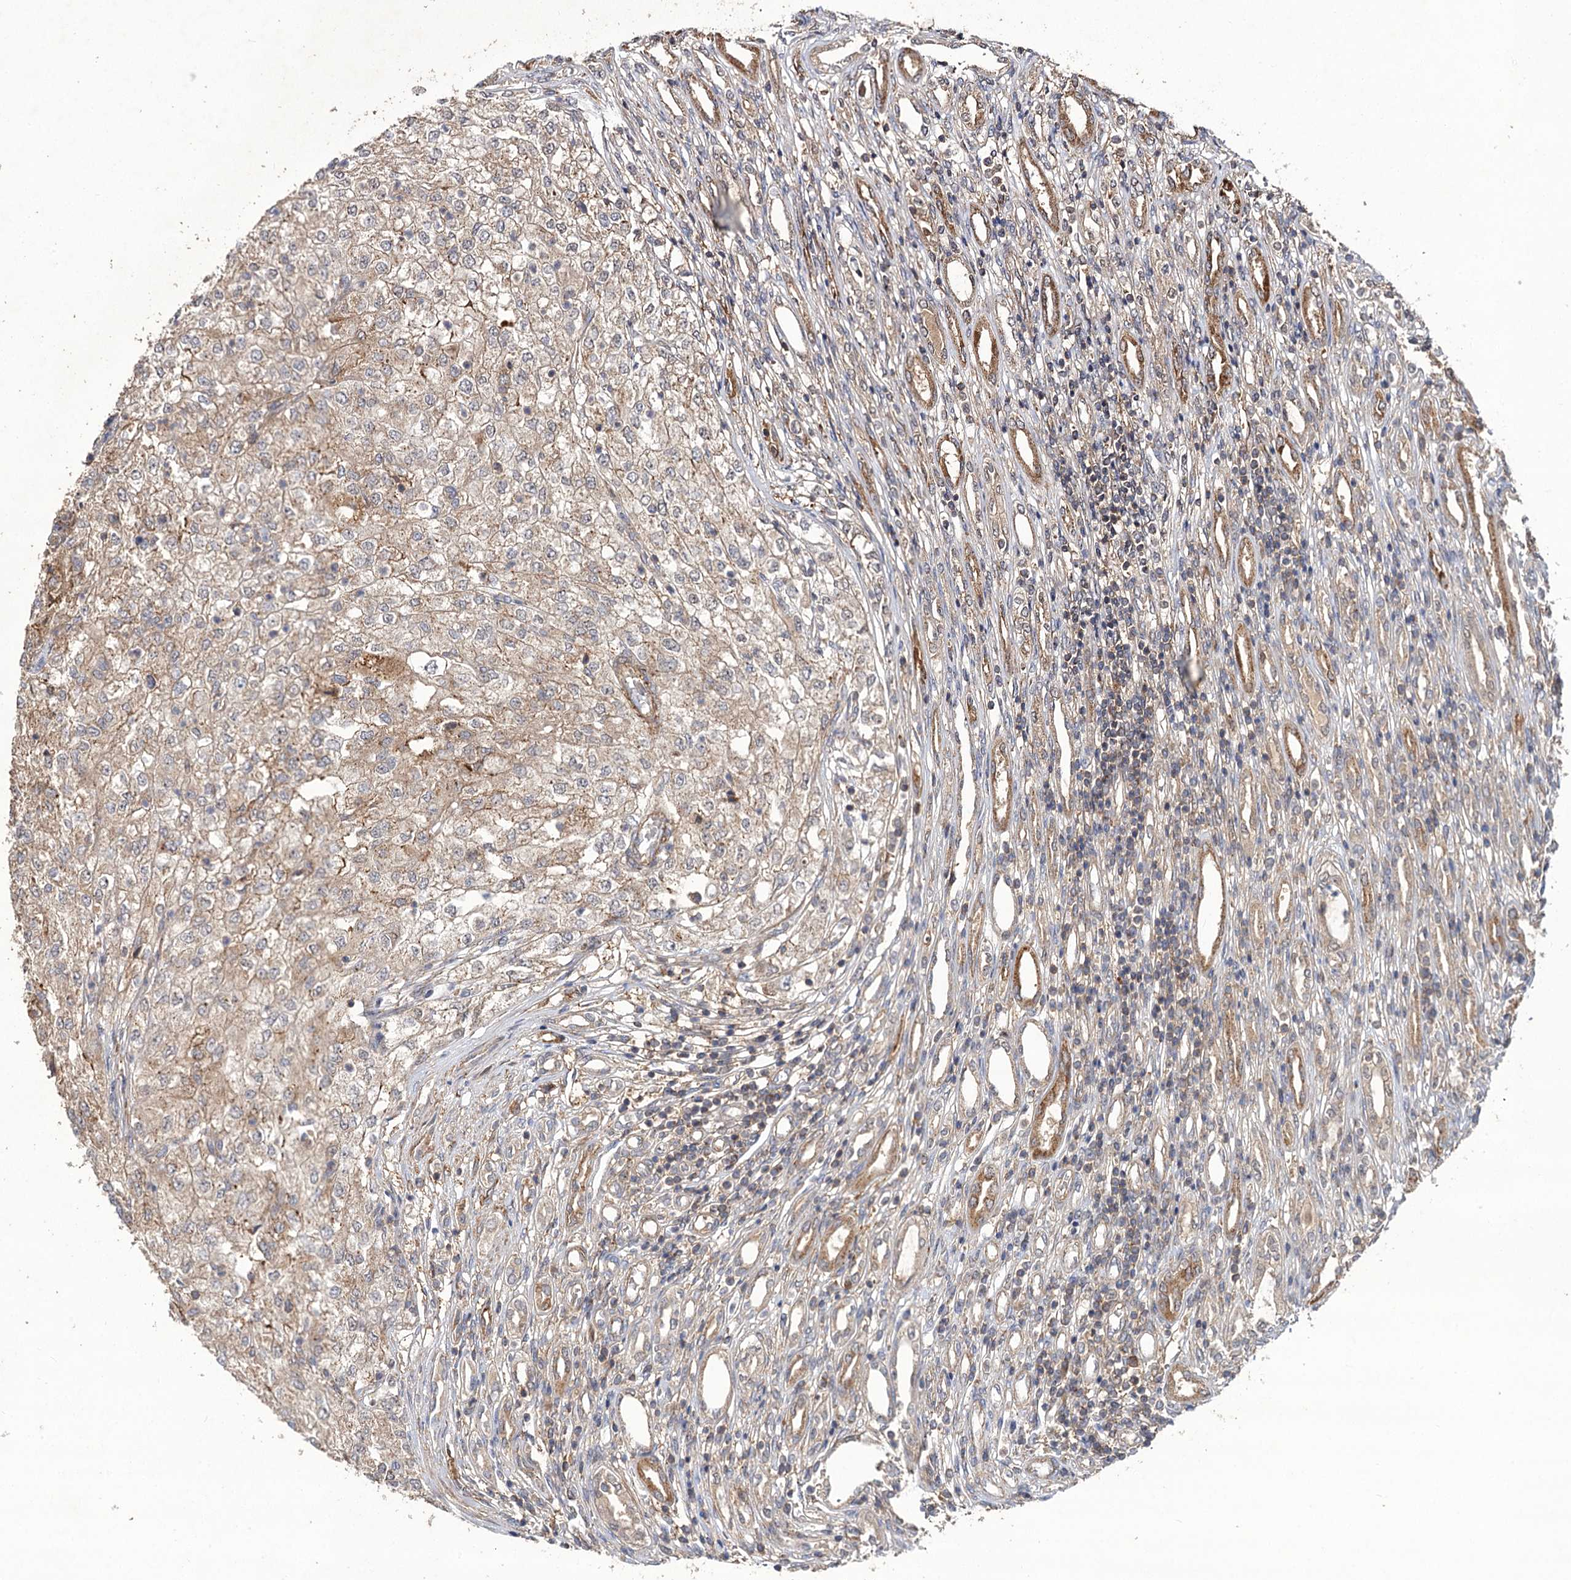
{"staining": {"intensity": "weak", "quantity": ">75%", "location": "cytoplasmic/membranous"}, "tissue": "renal cancer", "cell_type": "Tumor cells", "image_type": "cancer", "snomed": [{"axis": "morphology", "description": "Adenocarcinoma, NOS"}, {"axis": "topography", "description": "Kidney"}], "caption": "Weak cytoplasmic/membranous protein expression is seen in approximately >75% of tumor cells in renal adenocarcinoma.", "gene": "FBXW8", "patient": {"sex": "female", "age": 54}}